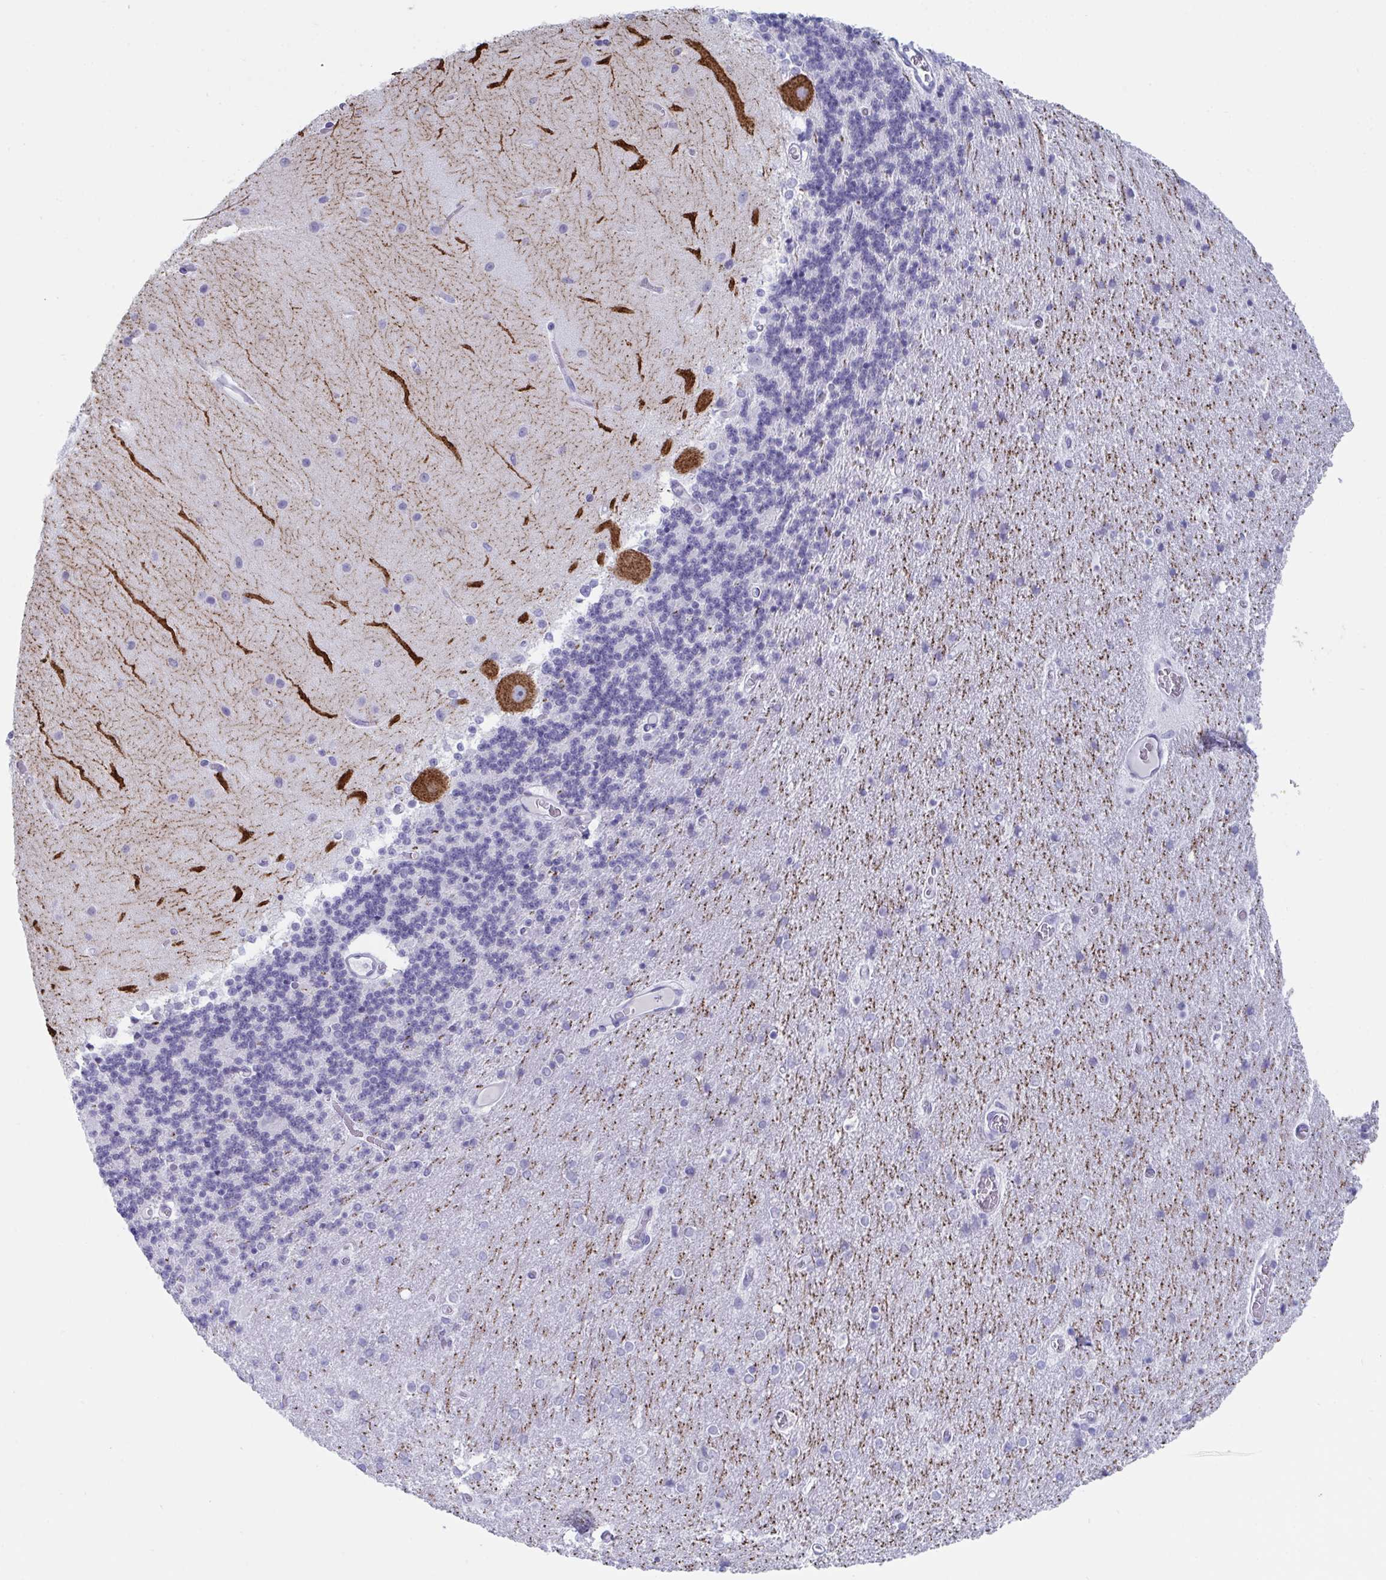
{"staining": {"intensity": "negative", "quantity": "none", "location": "none"}, "tissue": "cerebellum", "cell_type": "Cells in granular layer", "image_type": "normal", "snomed": [{"axis": "morphology", "description": "Normal tissue, NOS"}, {"axis": "topography", "description": "Cerebellum"}], "caption": "Protein analysis of benign cerebellum demonstrates no significant staining in cells in granular layer. (DAB IHC, high magnification).", "gene": "CDX4", "patient": {"sex": "female", "age": 54}}